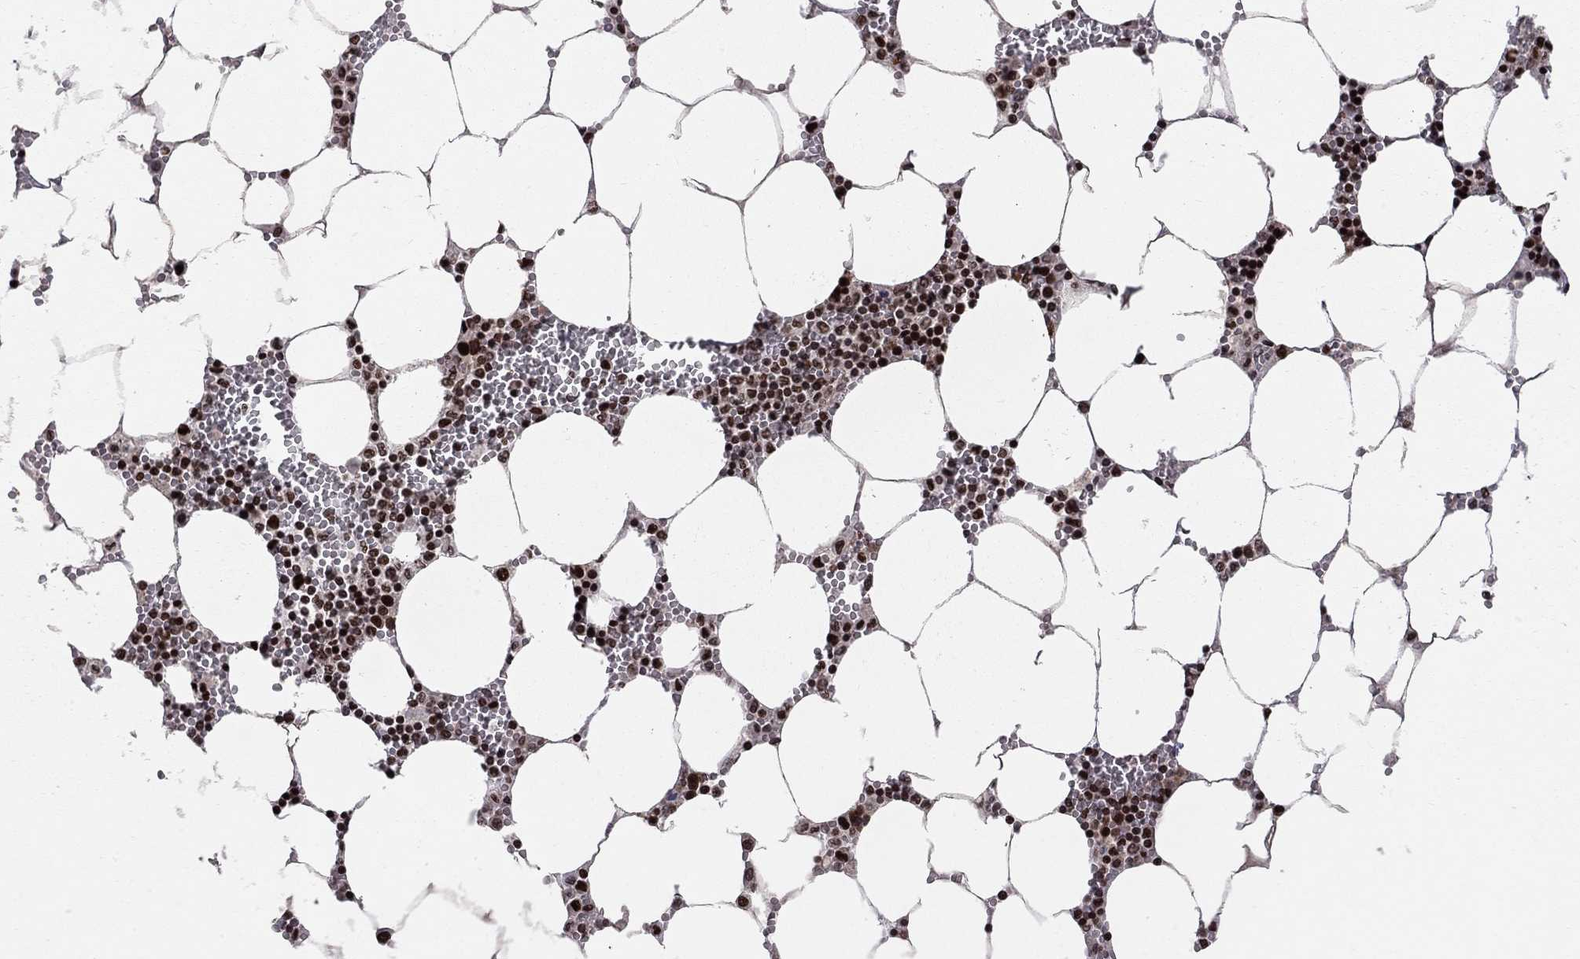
{"staining": {"intensity": "strong", "quantity": "25%-75%", "location": "nuclear"}, "tissue": "bone marrow", "cell_type": "Hematopoietic cells", "image_type": "normal", "snomed": [{"axis": "morphology", "description": "Normal tissue, NOS"}, {"axis": "topography", "description": "Bone marrow"}], "caption": "Unremarkable bone marrow displays strong nuclear expression in approximately 25%-75% of hematopoietic cells, visualized by immunohistochemistry.", "gene": "RNASEH2C", "patient": {"sex": "female", "age": 64}}